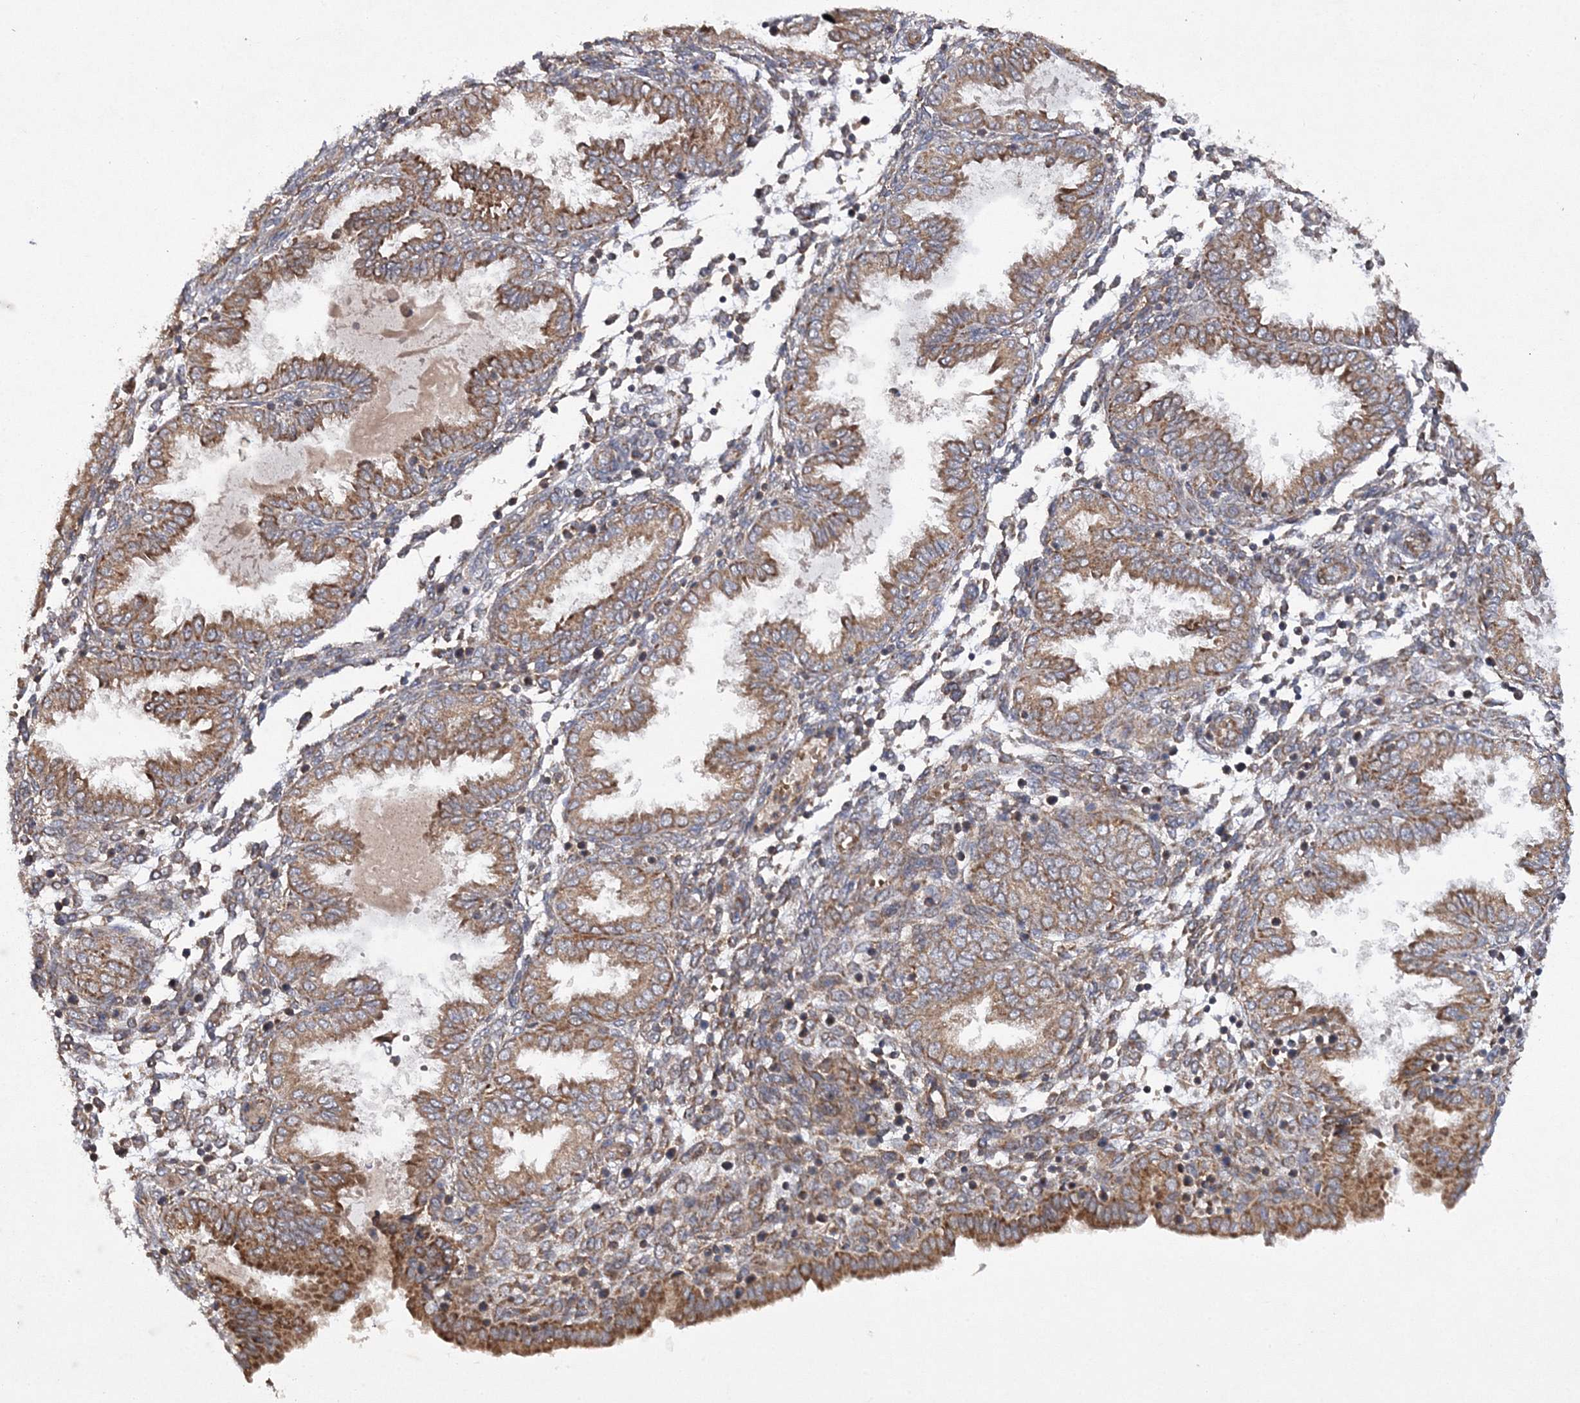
{"staining": {"intensity": "moderate", "quantity": "<25%", "location": "cytoplasmic/membranous"}, "tissue": "endometrium", "cell_type": "Cells in endometrial stroma", "image_type": "normal", "snomed": [{"axis": "morphology", "description": "Normal tissue, NOS"}, {"axis": "topography", "description": "Endometrium"}], "caption": "Immunohistochemistry (IHC) staining of unremarkable endometrium, which displays low levels of moderate cytoplasmic/membranous positivity in about <25% of cells in endometrial stroma indicating moderate cytoplasmic/membranous protein staining. The staining was performed using DAB (3,3'-diaminobenzidine) (brown) for protein detection and nuclei were counterstained in hematoxylin (blue).", "gene": "DNAJC13", "patient": {"sex": "female", "age": 33}}